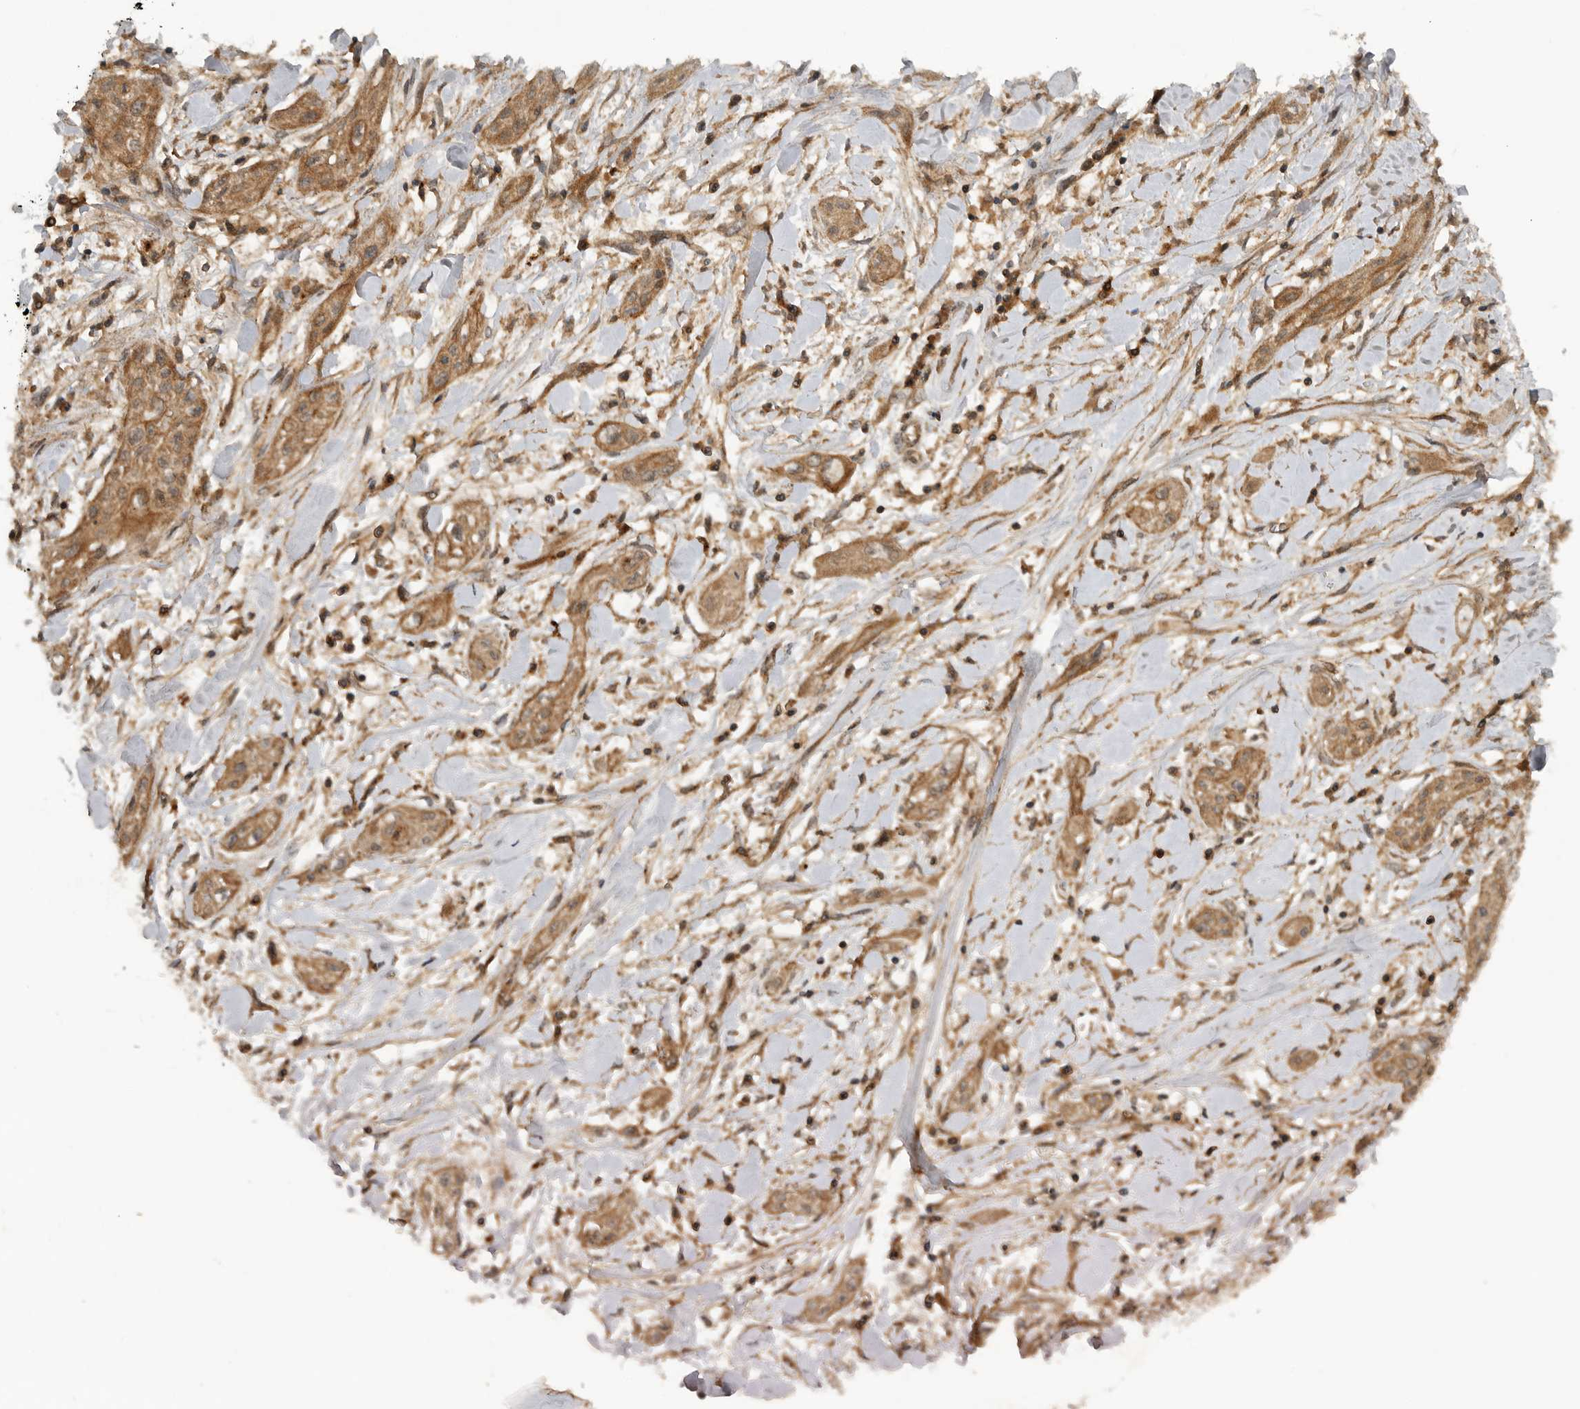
{"staining": {"intensity": "moderate", "quantity": ">75%", "location": "cytoplasmic/membranous"}, "tissue": "lung cancer", "cell_type": "Tumor cells", "image_type": "cancer", "snomed": [{"axis": "morphology", "description": "Squamous cell carcinoma, NOS"}, {"axis": "topography", "description": "Lung"}], "caption": "Protein staining of lung cancer tissue shows moderate cytoplasmic/membranous staining in about >75% of tumor cells.", "gene": "PRDX4", "patient": {"sex": "female", "age": 47}}